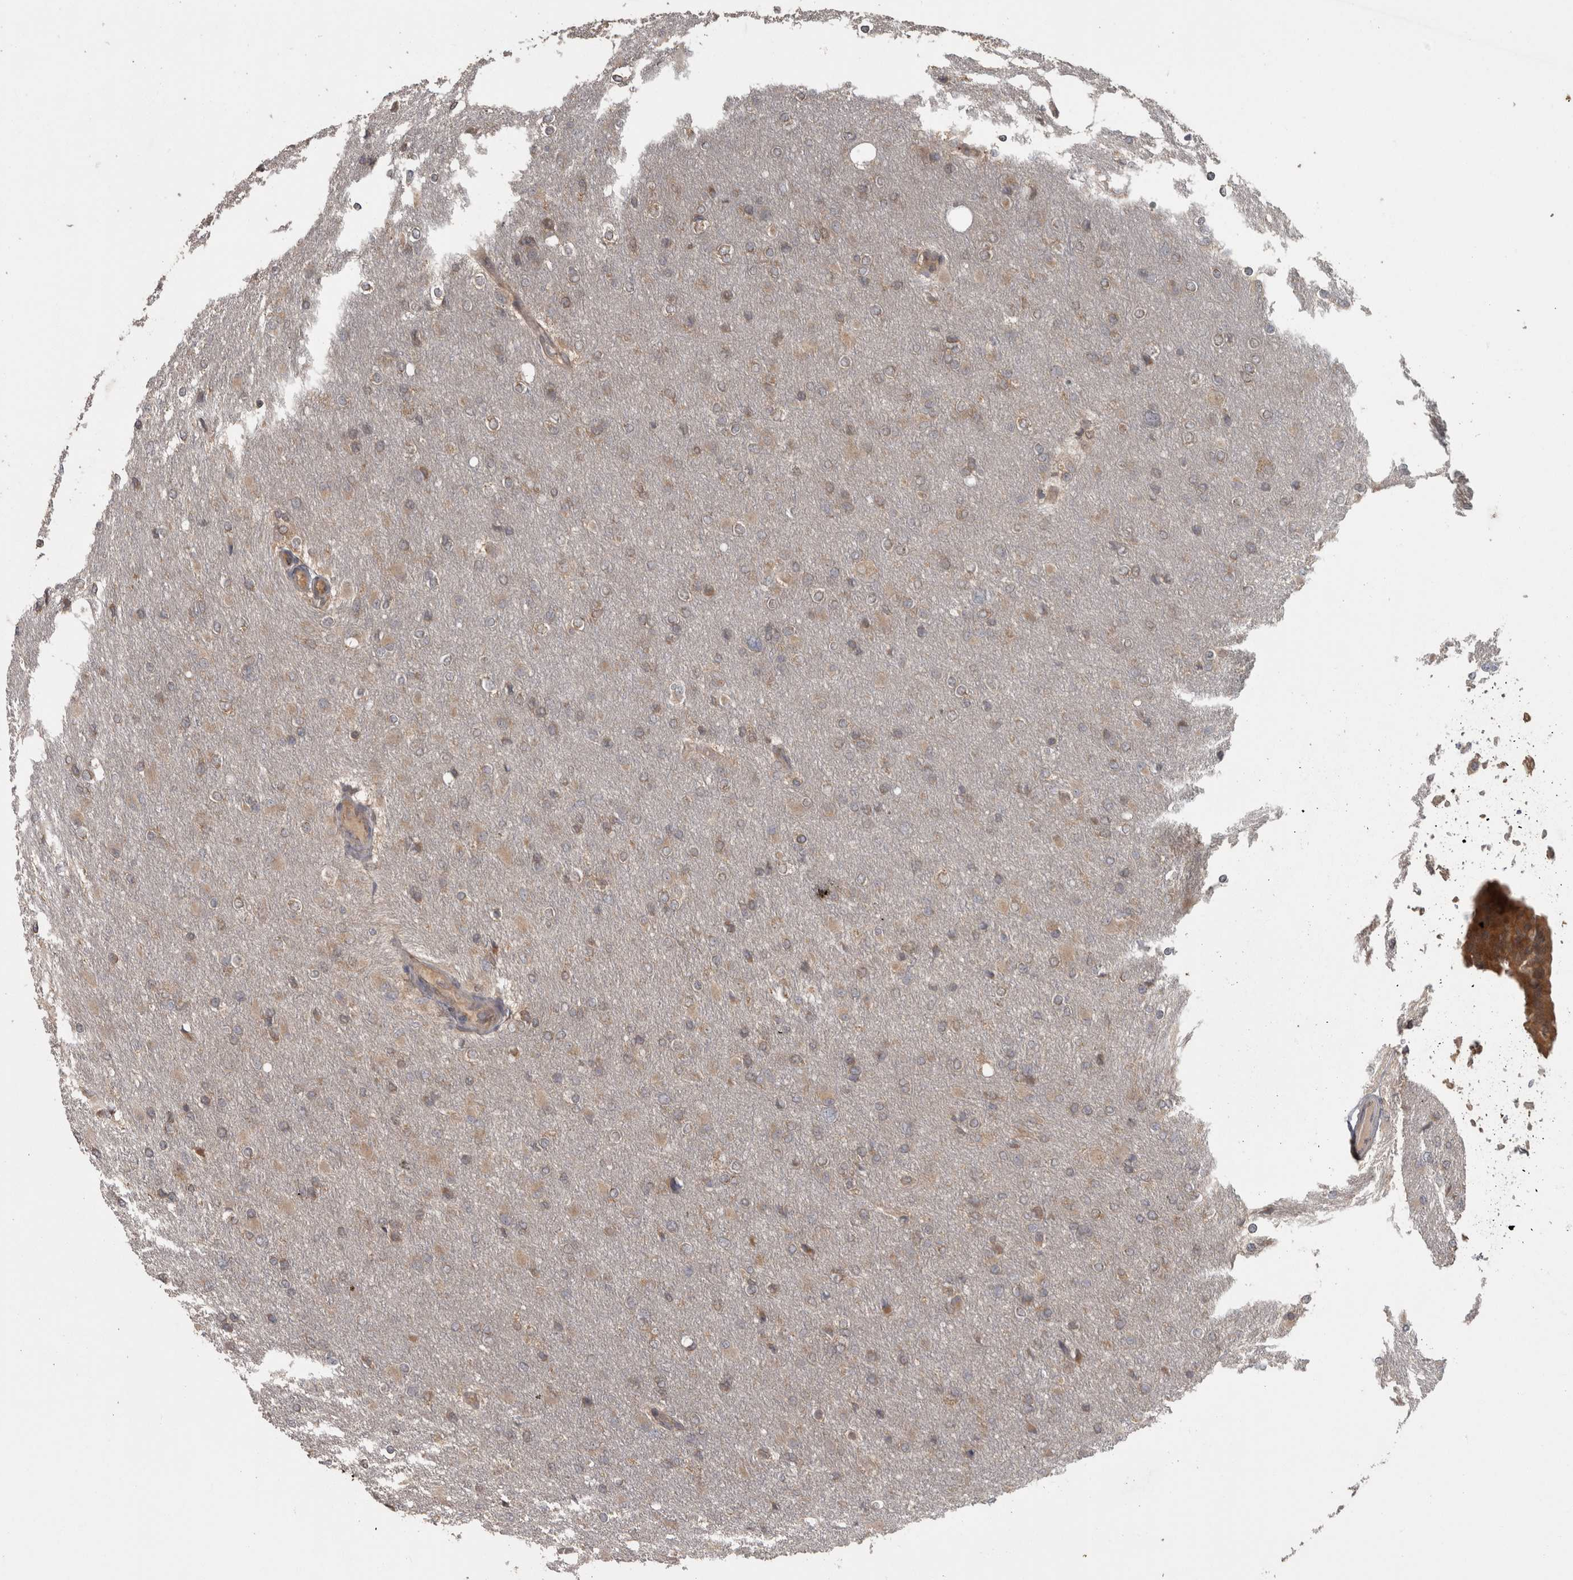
{"staining": {"intensity": "moderate", "quantity": "25%-75%", "location": "cytoplasmic/membranous"}, "tissue": "glioma", "cell_type": "Tumor cells", "image_type": "cancer", "snomed": [{"axis": "morphology", "description": "Glioma, malignant, High grade"}, {"axis": "topography", "description": "Cerebral cortex"}], "caption": "Glioma stained with a protein marker reveals moderate staining in tumor cells.", "gene": "MICU3", "patient": {"sex": "female", "age": 36}}